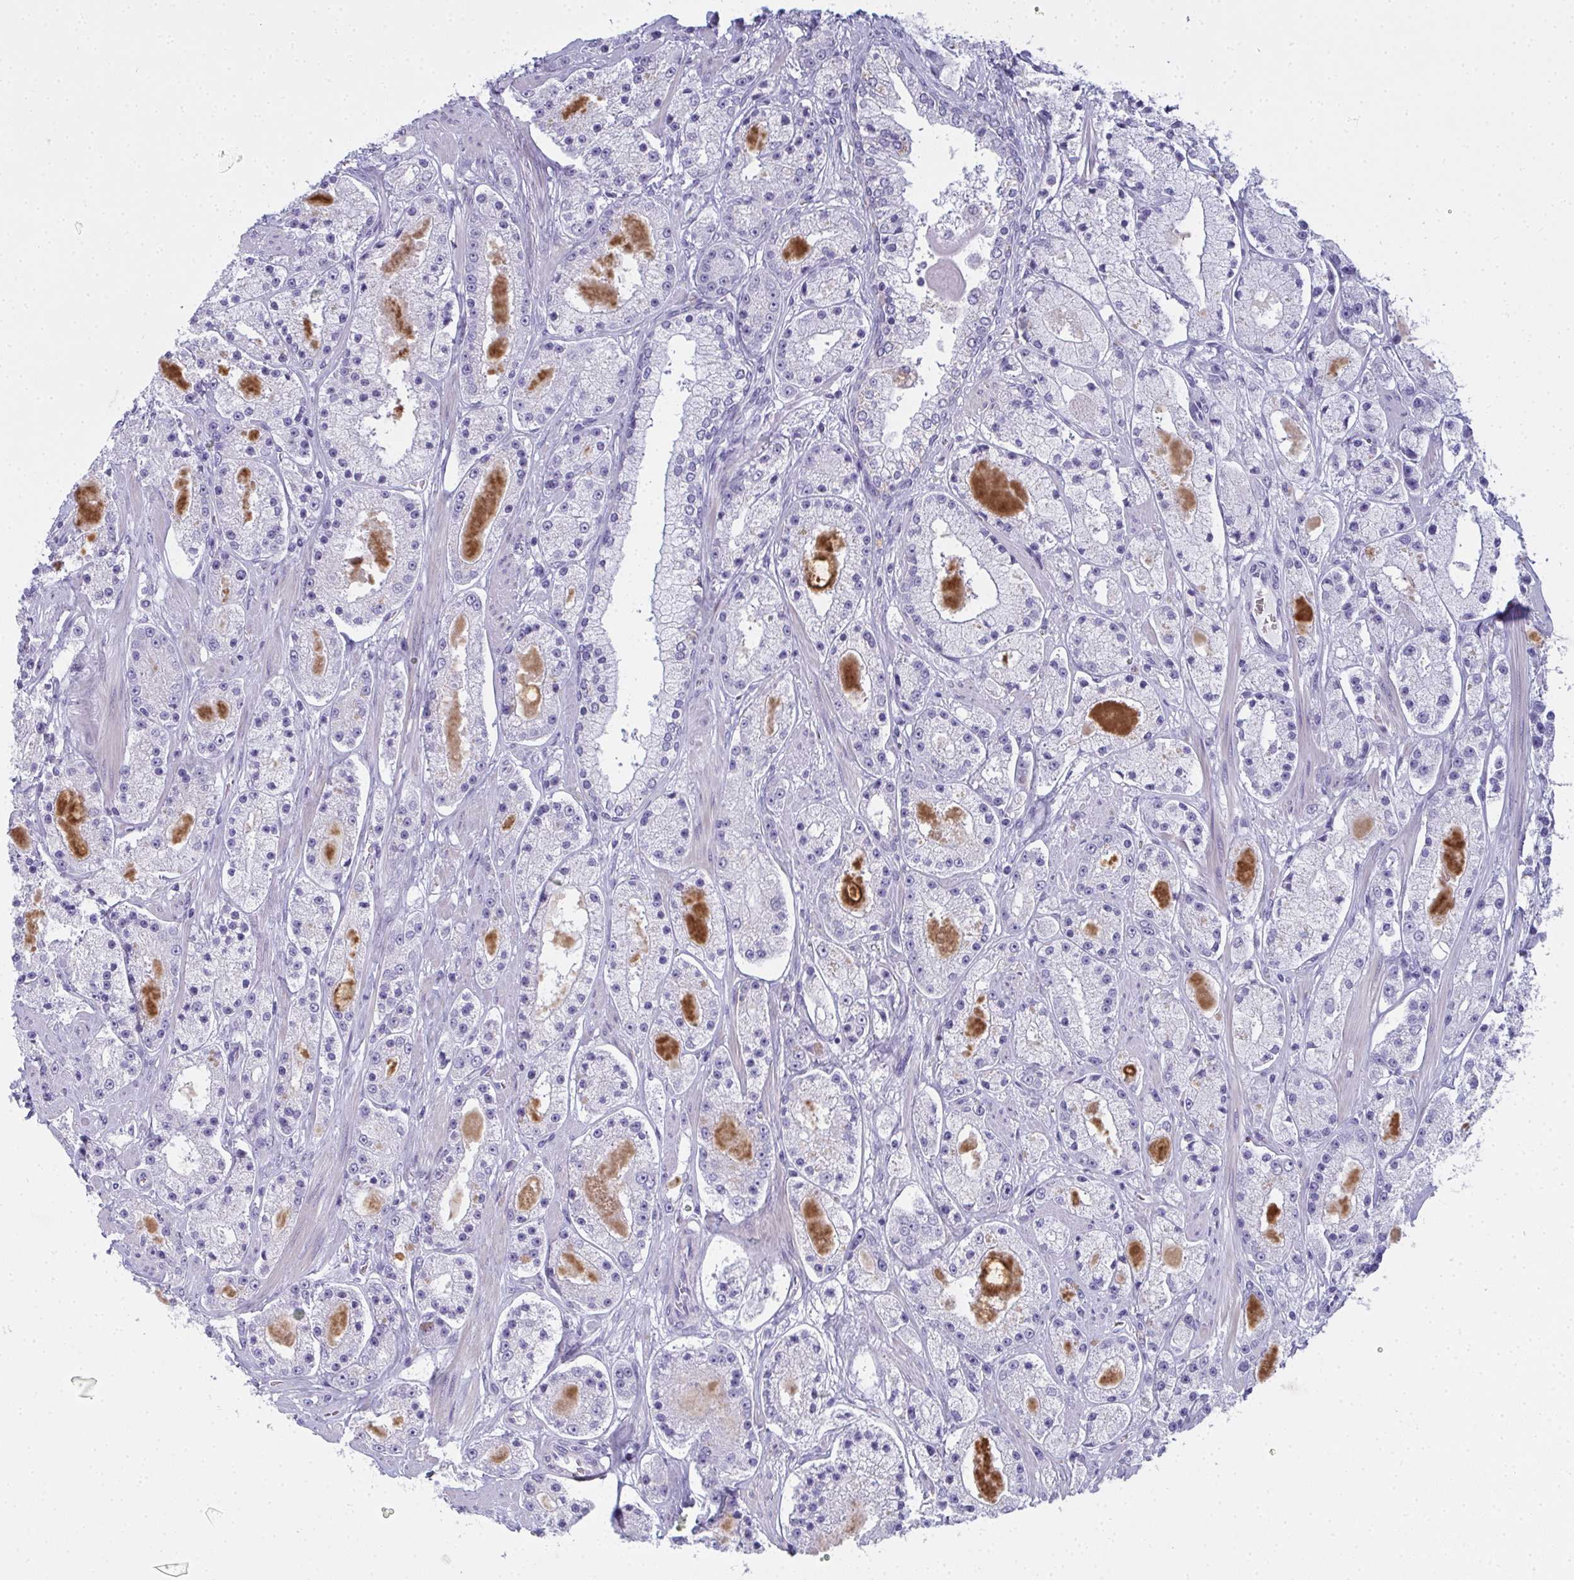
{"staining": {"intensity": "negative", "quantity": "none", "location": "none"}, "tissue": "prostate cancer", "cell_type": "Tumor cells", "image_type": "cancer", "snomed": [{"axis": "morphology", "description": "Adenocarcinoma, High grade"}, {"axis": "topography", "description": "Prostate"}], "caption": "Image shows no significant protein staining in tumor cells of prostate cancer (high-grade adenocarcinoma).", "gene": "SLC36A2", "patient": {"sex": "male", "age": 67}}